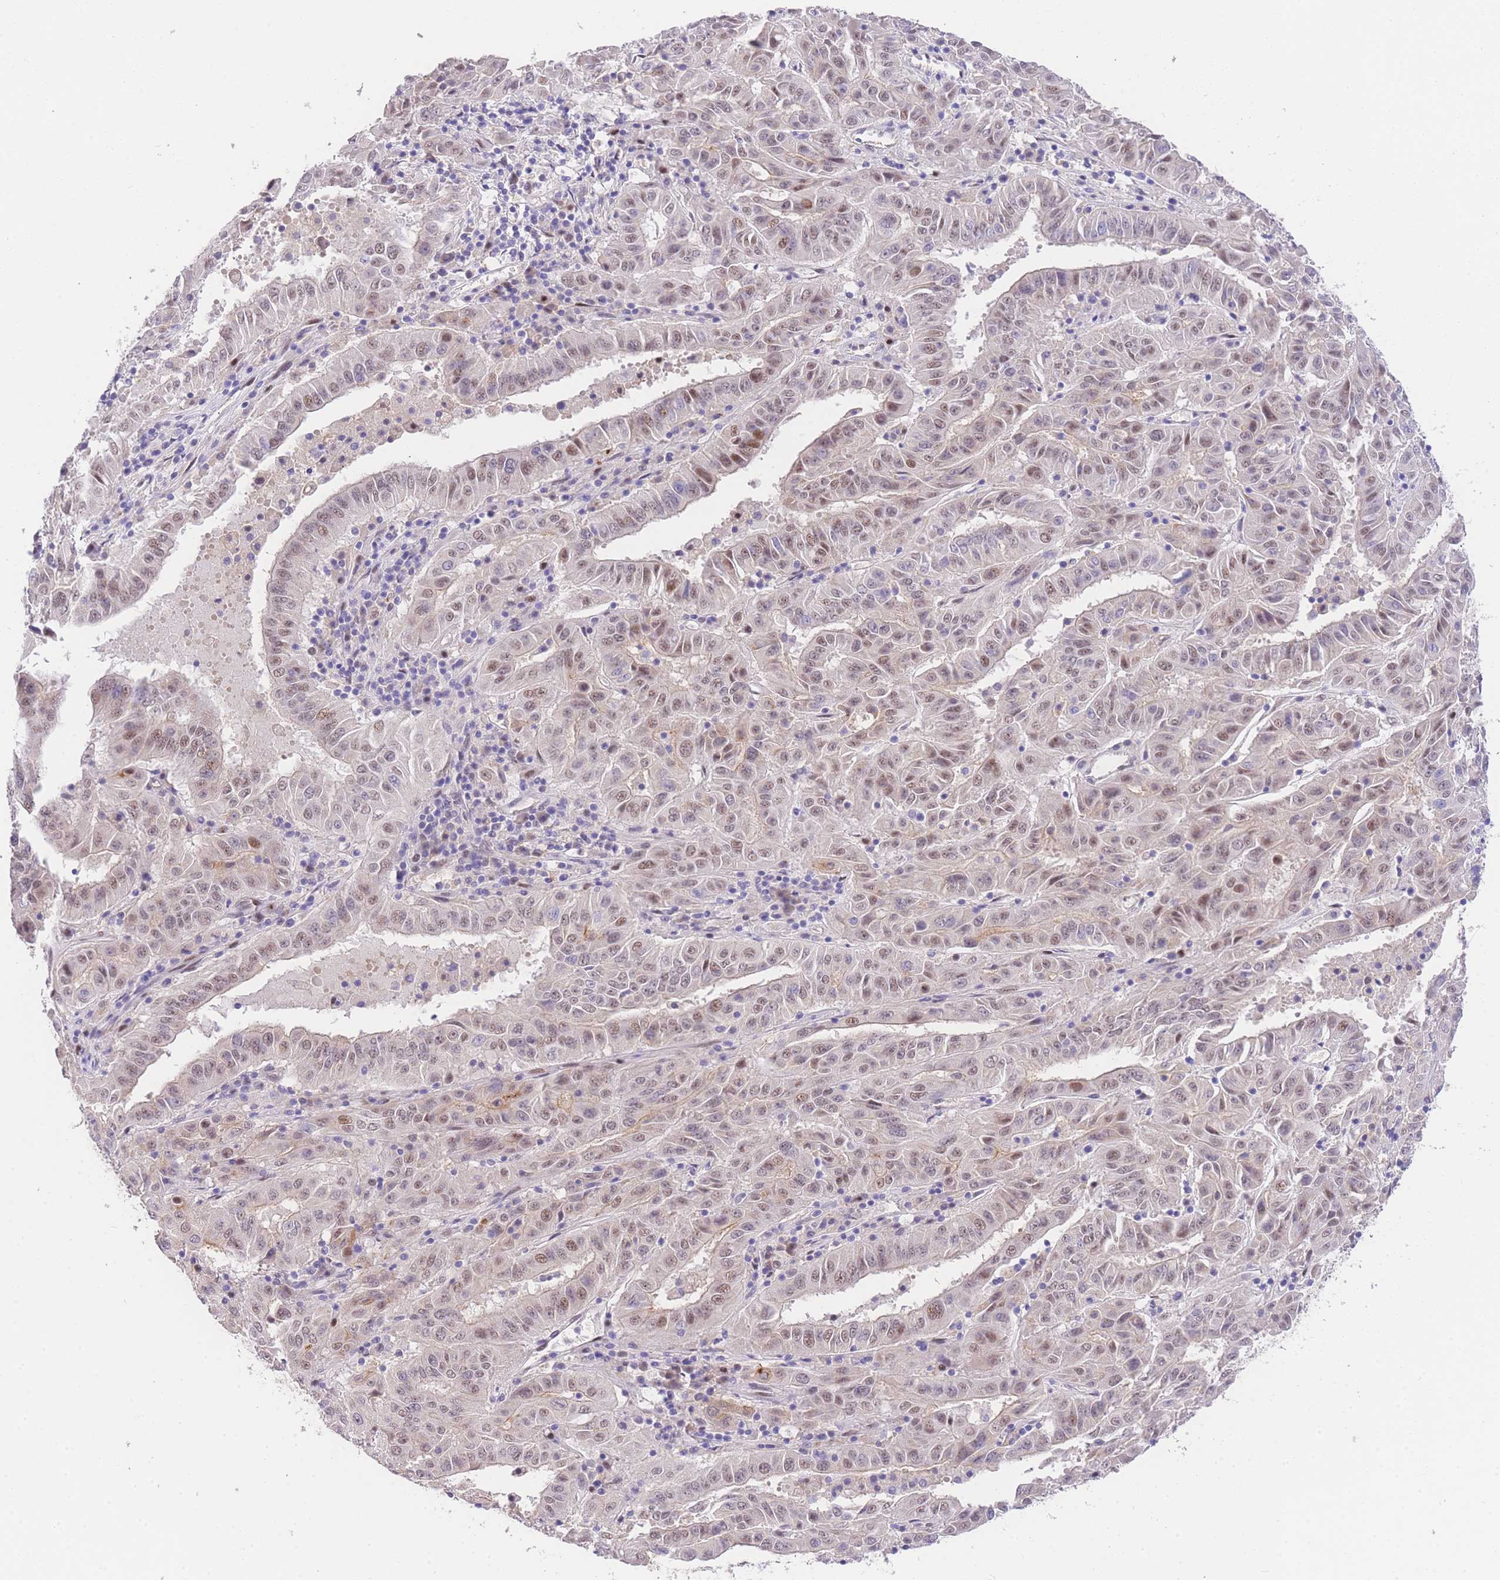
{"staining": {"intensity": "weak", "quantity": ">75%", "location": "nuclear"}, "tissue": "pancreatic cancer", "cell_type": "Tumor cells", "image_type": "cancer", "snomed": [{"axis": "morphology", "description": "Adenocarcinoma, NOS"}, {"axis": "topography", "description": "Pancreas"}], "caption": "Pancreatic cancer tissue demonstrates weak nuclear positivity in about >75% of tumor cells, visualized by immunohistochemistry.", "gene": "SLC35F2", "patient": {"sex": "male", "age": 63}}